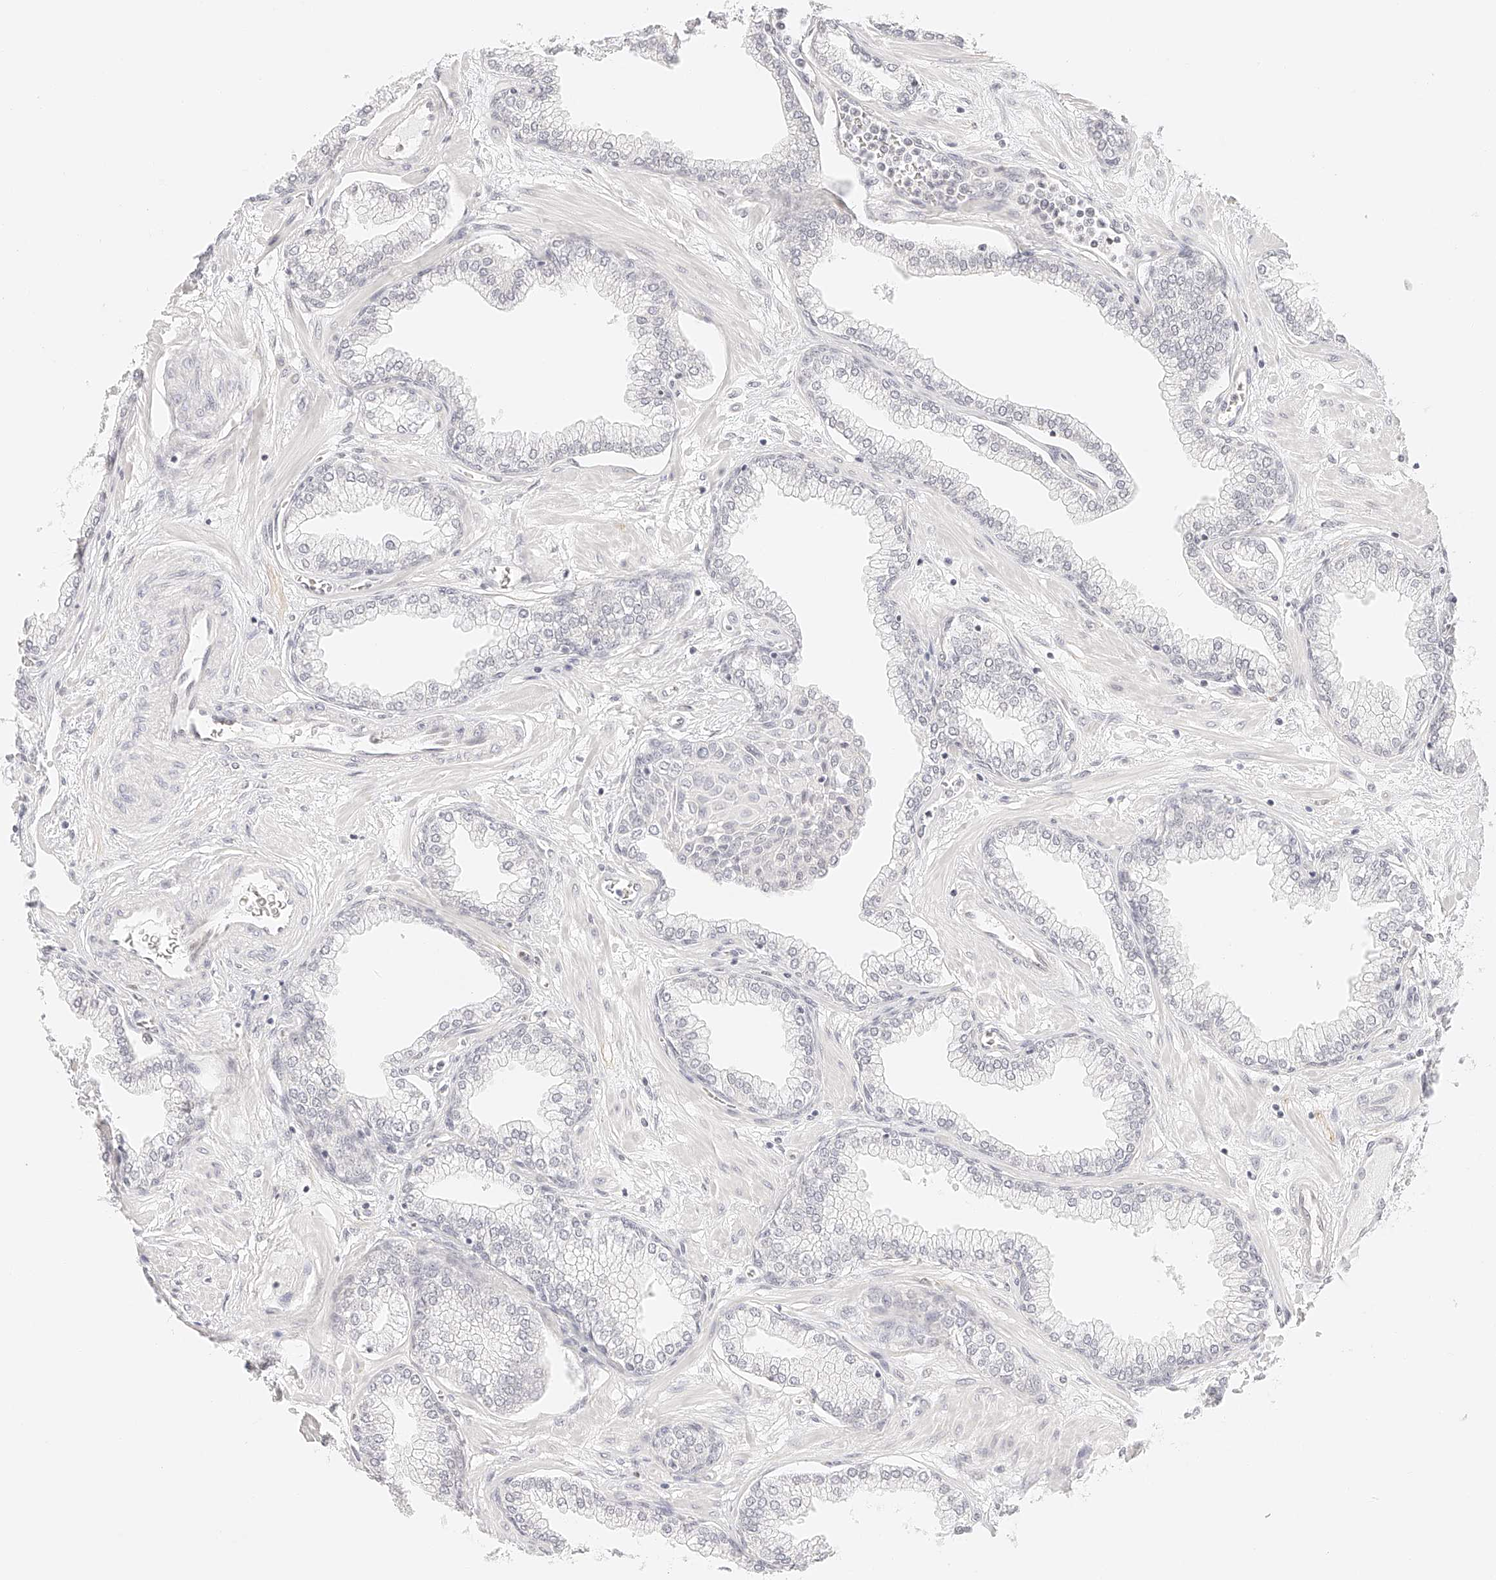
{"staining": {"intensity": "negative", "quantity": "none", "location": "none"}, "tissue": "prostate", "cell_type": "Glandular cells", "image_type": "normal", "snomed": [{"axis": "morphology", "description": "Normal tissue, NOS"}, {"axis": "morphology", "description": "Urothelial carcinoma, Low grade"}, {"axis": "topography", "description": "Urinary bladder"}, {"axis": "topography", "description": "Prostate"}], "caption": "DAB (3,3'-diaminobenzidine) immunohistochemical staining of benign prostate demonstrates no significant positivity in glandular cells.", "gene": "ZFP69", "patient": {"sex": "male", "age": 60}}